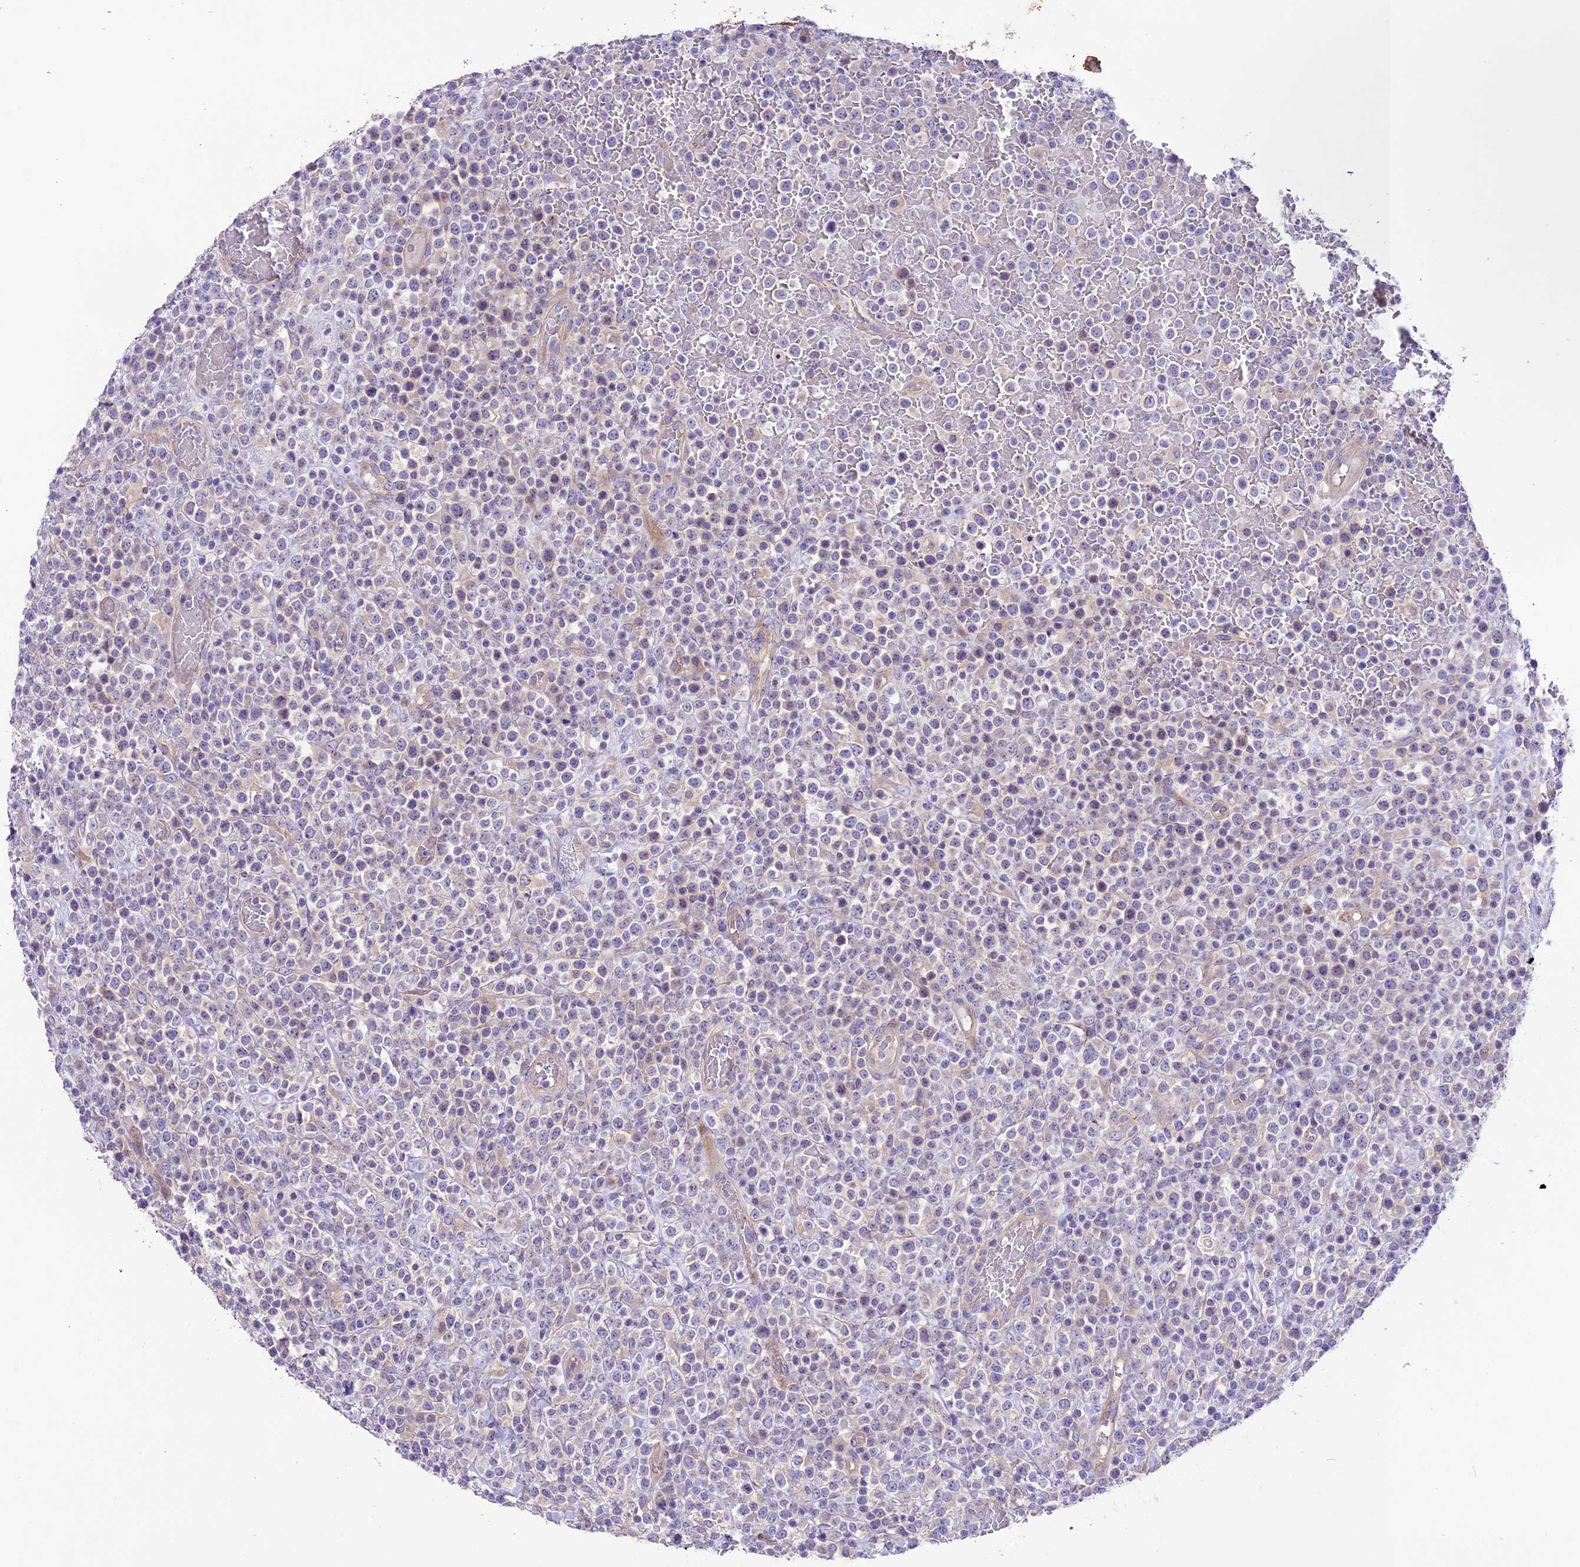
{"staining": {"intensity": "negative", "quantity": "none", "location": "none"}, "tissue": "lymphoma", "cell_type": "Tumor cells", "image_type": "cancer", "snomed": [{"axis": "morphology", "description": "Malignant lymphoma, non-Hodgkin's type, High grade"}, {"axis": "topography", "description": "Colon"}], "caption": "A high-resolution micrograph shows immunohistochemistry staining of high-grade malignant lymphoma, non-Hodgkin's type, which shows no significant expression in tumor cells.", "gene": "CD99L2", "patient": {"sex": "female", "age": 53}}